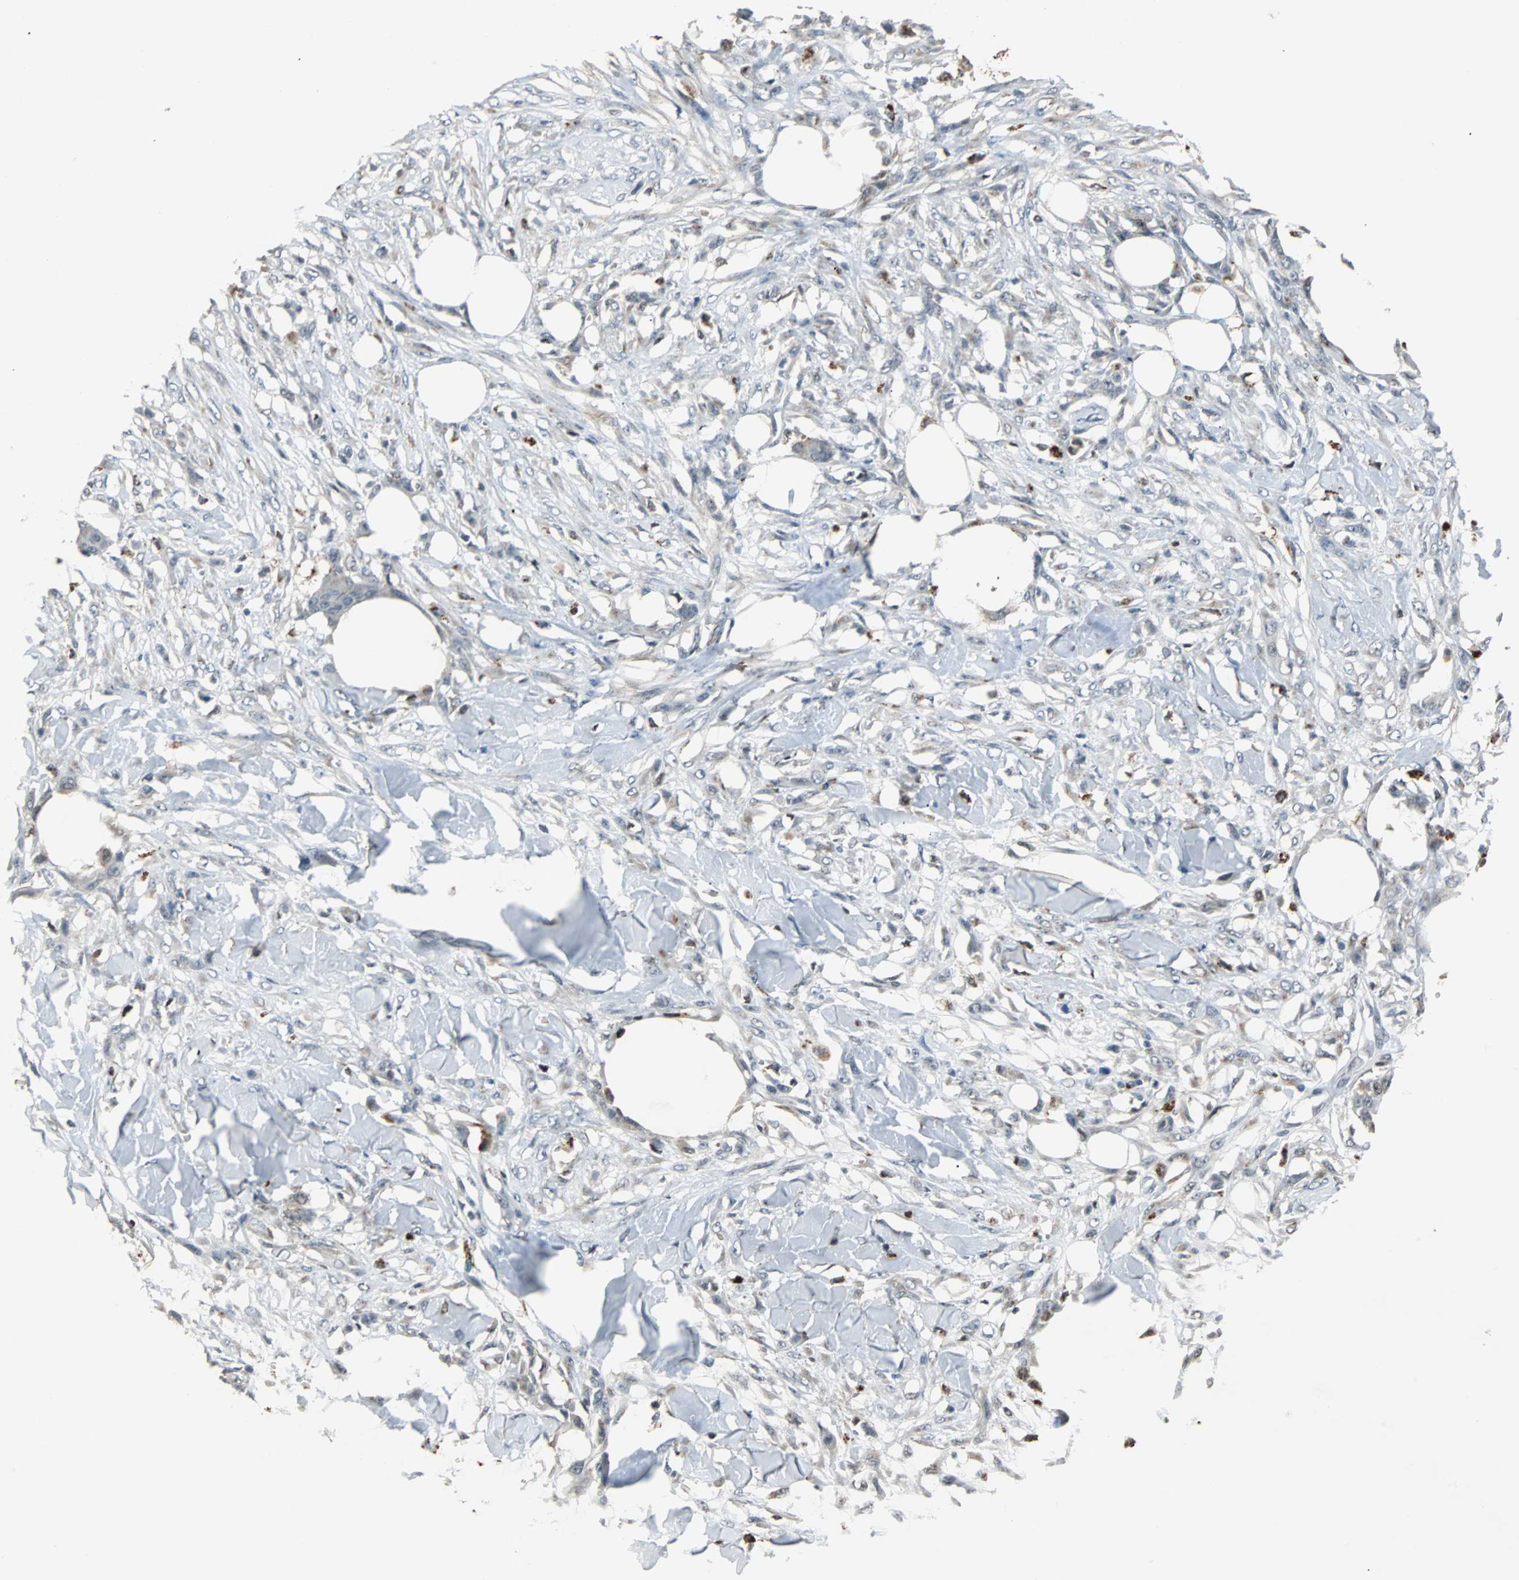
{"staining": {"intensity": "negative", "quantity": "none", "location": "none"}, "tissue": "skin cancer", "cell_type": "Tumor cells", "image_type": "cancer", "snomed": [{"axis": "morphology", "description": "Normal tissue, NOS"}, {"axis": "morphology", "description": "Squamous cell carcinoma, NOS"}, {"axis": "topography", "description": "Skin"}], "caption": "This photomicrograph is of skin squamous cell carcinoma stained with IHC to label a protein in brown with the nuclei are counter-stained blue. There is no expression in tumor cells.", "gene": "HLX", "patient": {"sex": "female", "age": 59}}